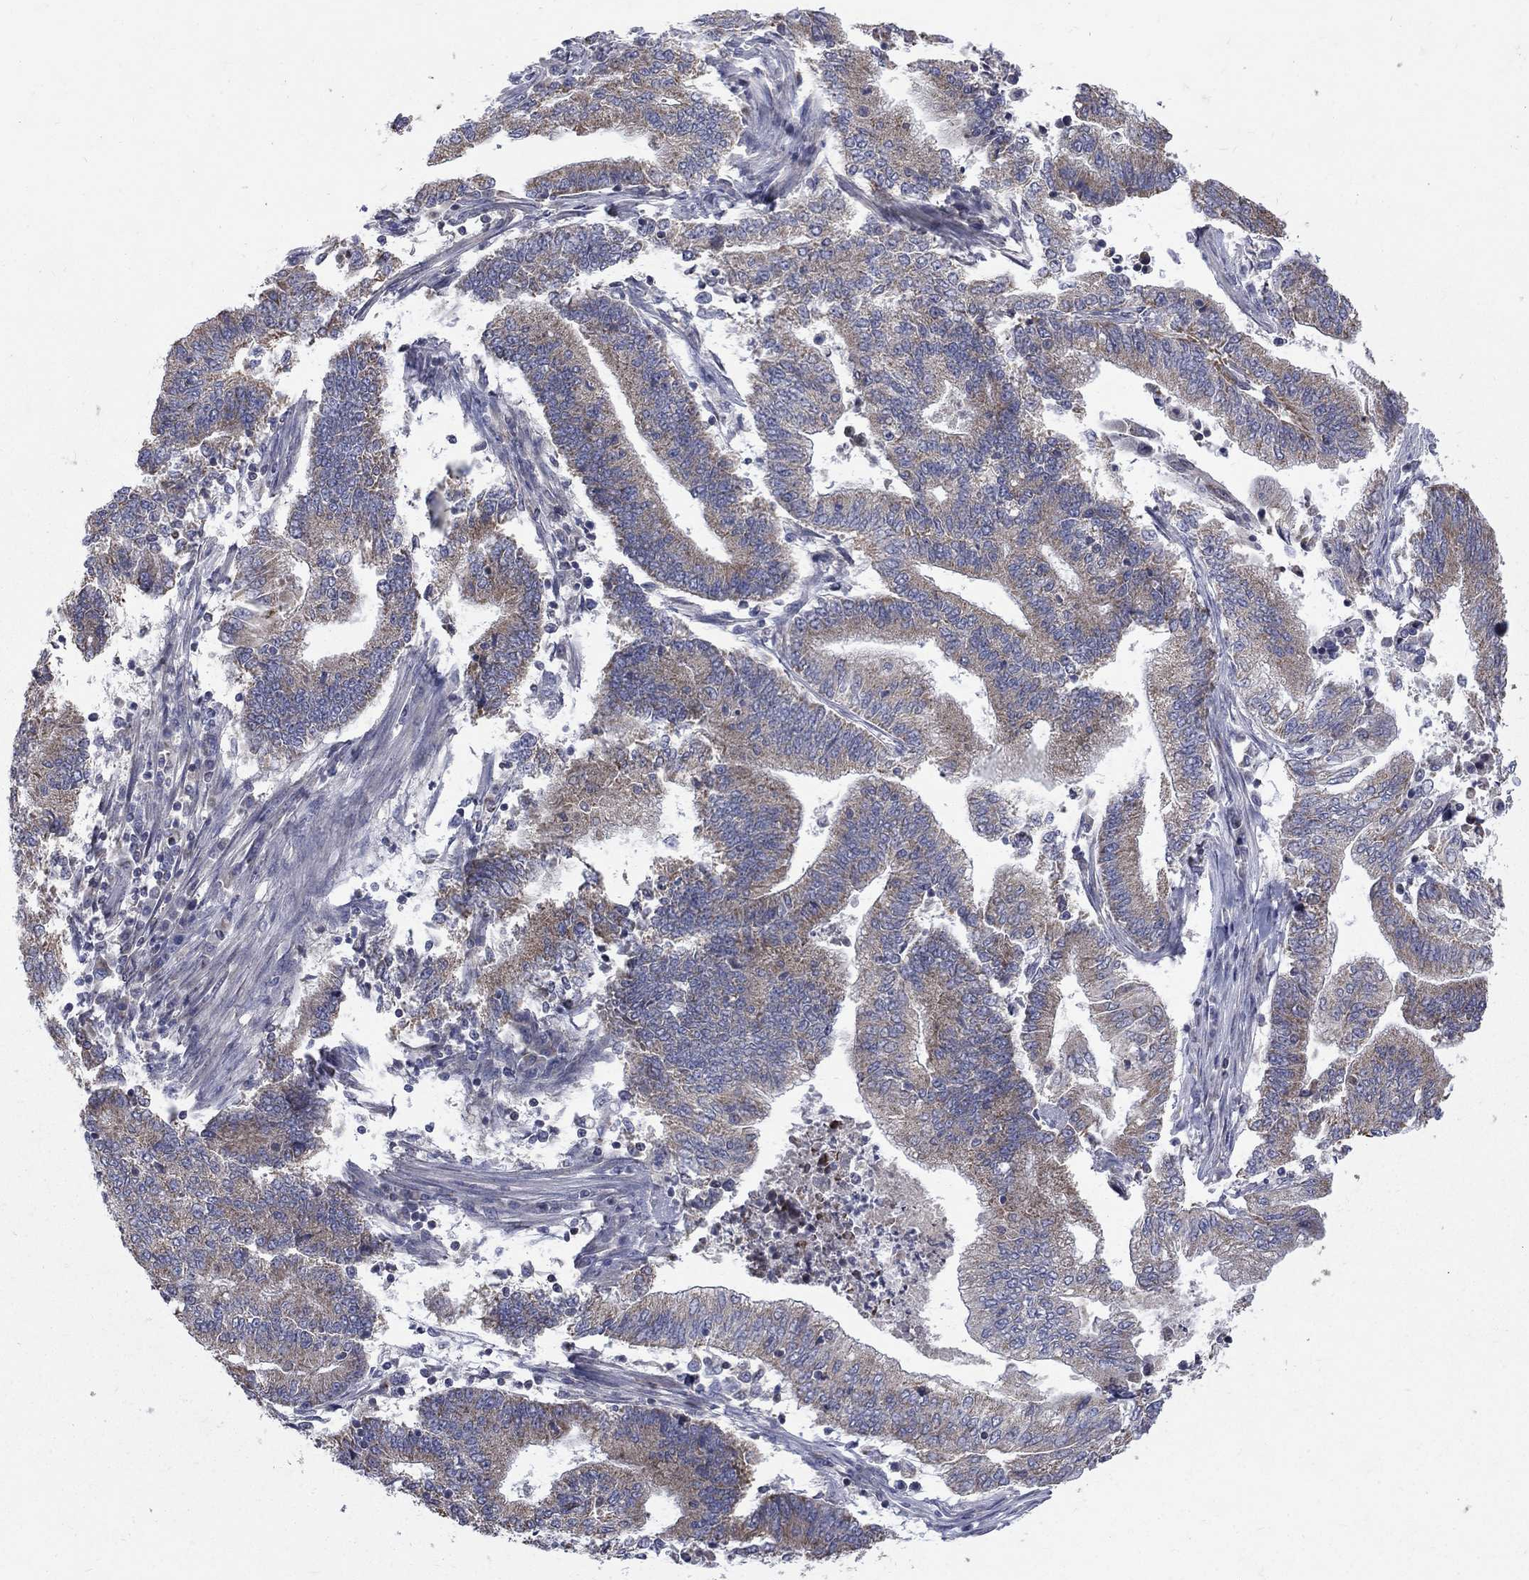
{"staining": {"intensity": "moderate", "quantity": "<25%", "location": "cytoplasmic/membranous"}, "tissue": "endometrial cancer", "cell_type": "Tumor cells", "image_type": "cancer", "snomed": [{"axis": "morphology", "description": "Adenocarcinoma, NOS"}, {"axis": "topography", "description": "Uterus"}, {"axis": "topography", "description": "Endometrium"}], "caption": "Human endometrial cancer stained with a protein marker exhibits moderate staining in tumor cells.", "gene": "SH2B1", "patient": {"sex": "female", "age": 54}}